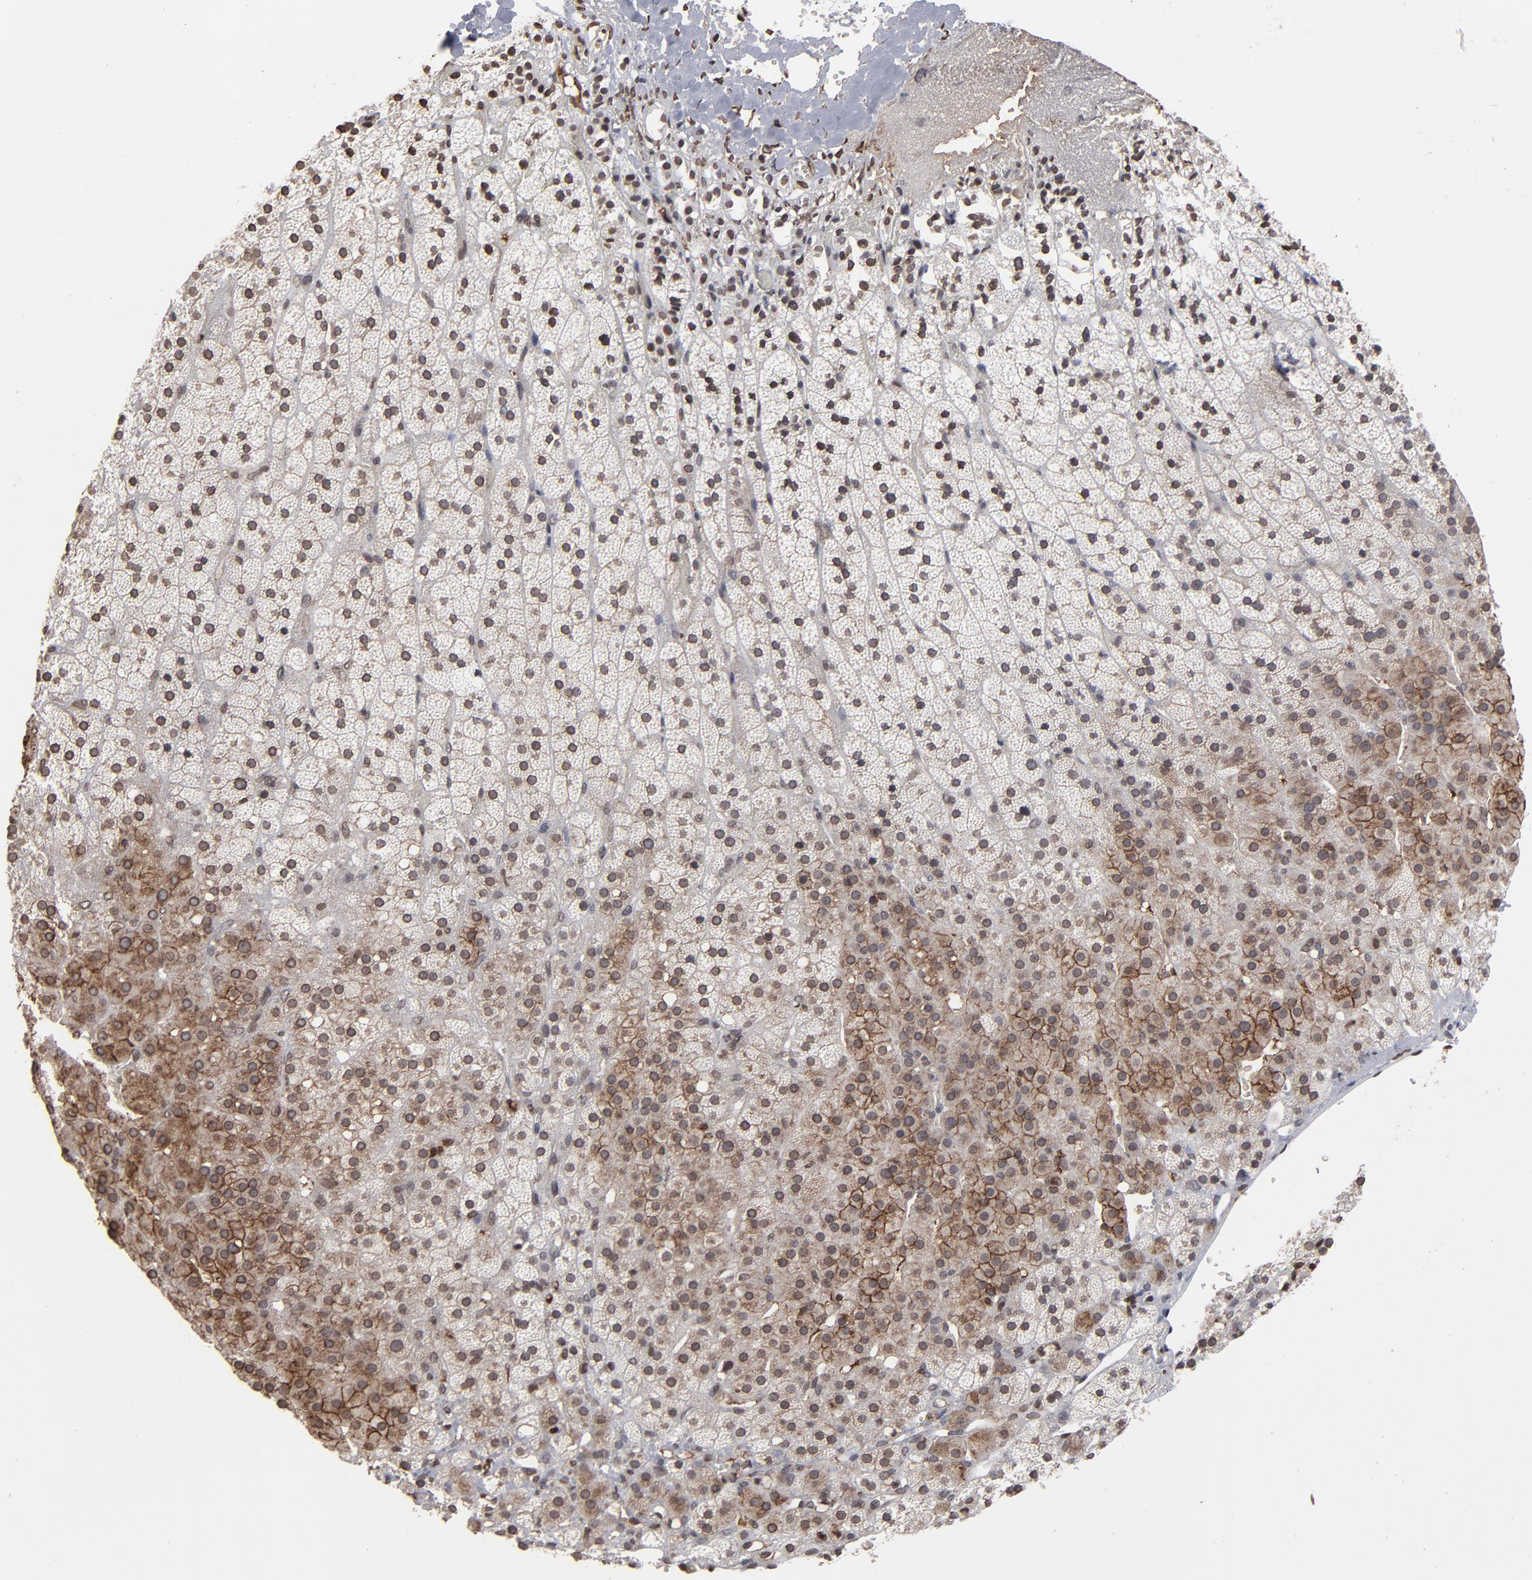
{"staining": {"intensity": "moderate", "quantity": "25%-75%", "location": "cytoplasmic/membranous,nuclear"}, "tissue": "adrenal gland", "cell_type": "Glandular cells", "image_type": "normal", "snomed": [{"axis": "morphology", "description": "Normal tissue, NOS"}, {"axis": "topography", "description": "Adrenal gland"}], "caption": "About 25%-75% of glandular cells in normal adrenal gland reveal moderate cytoplasmic/membranous,nuclear protein expression as visualized by brown immunohistochemical staining.", "gene": "BAZ1A", "patient": {"sex": "male", "age": 35}}